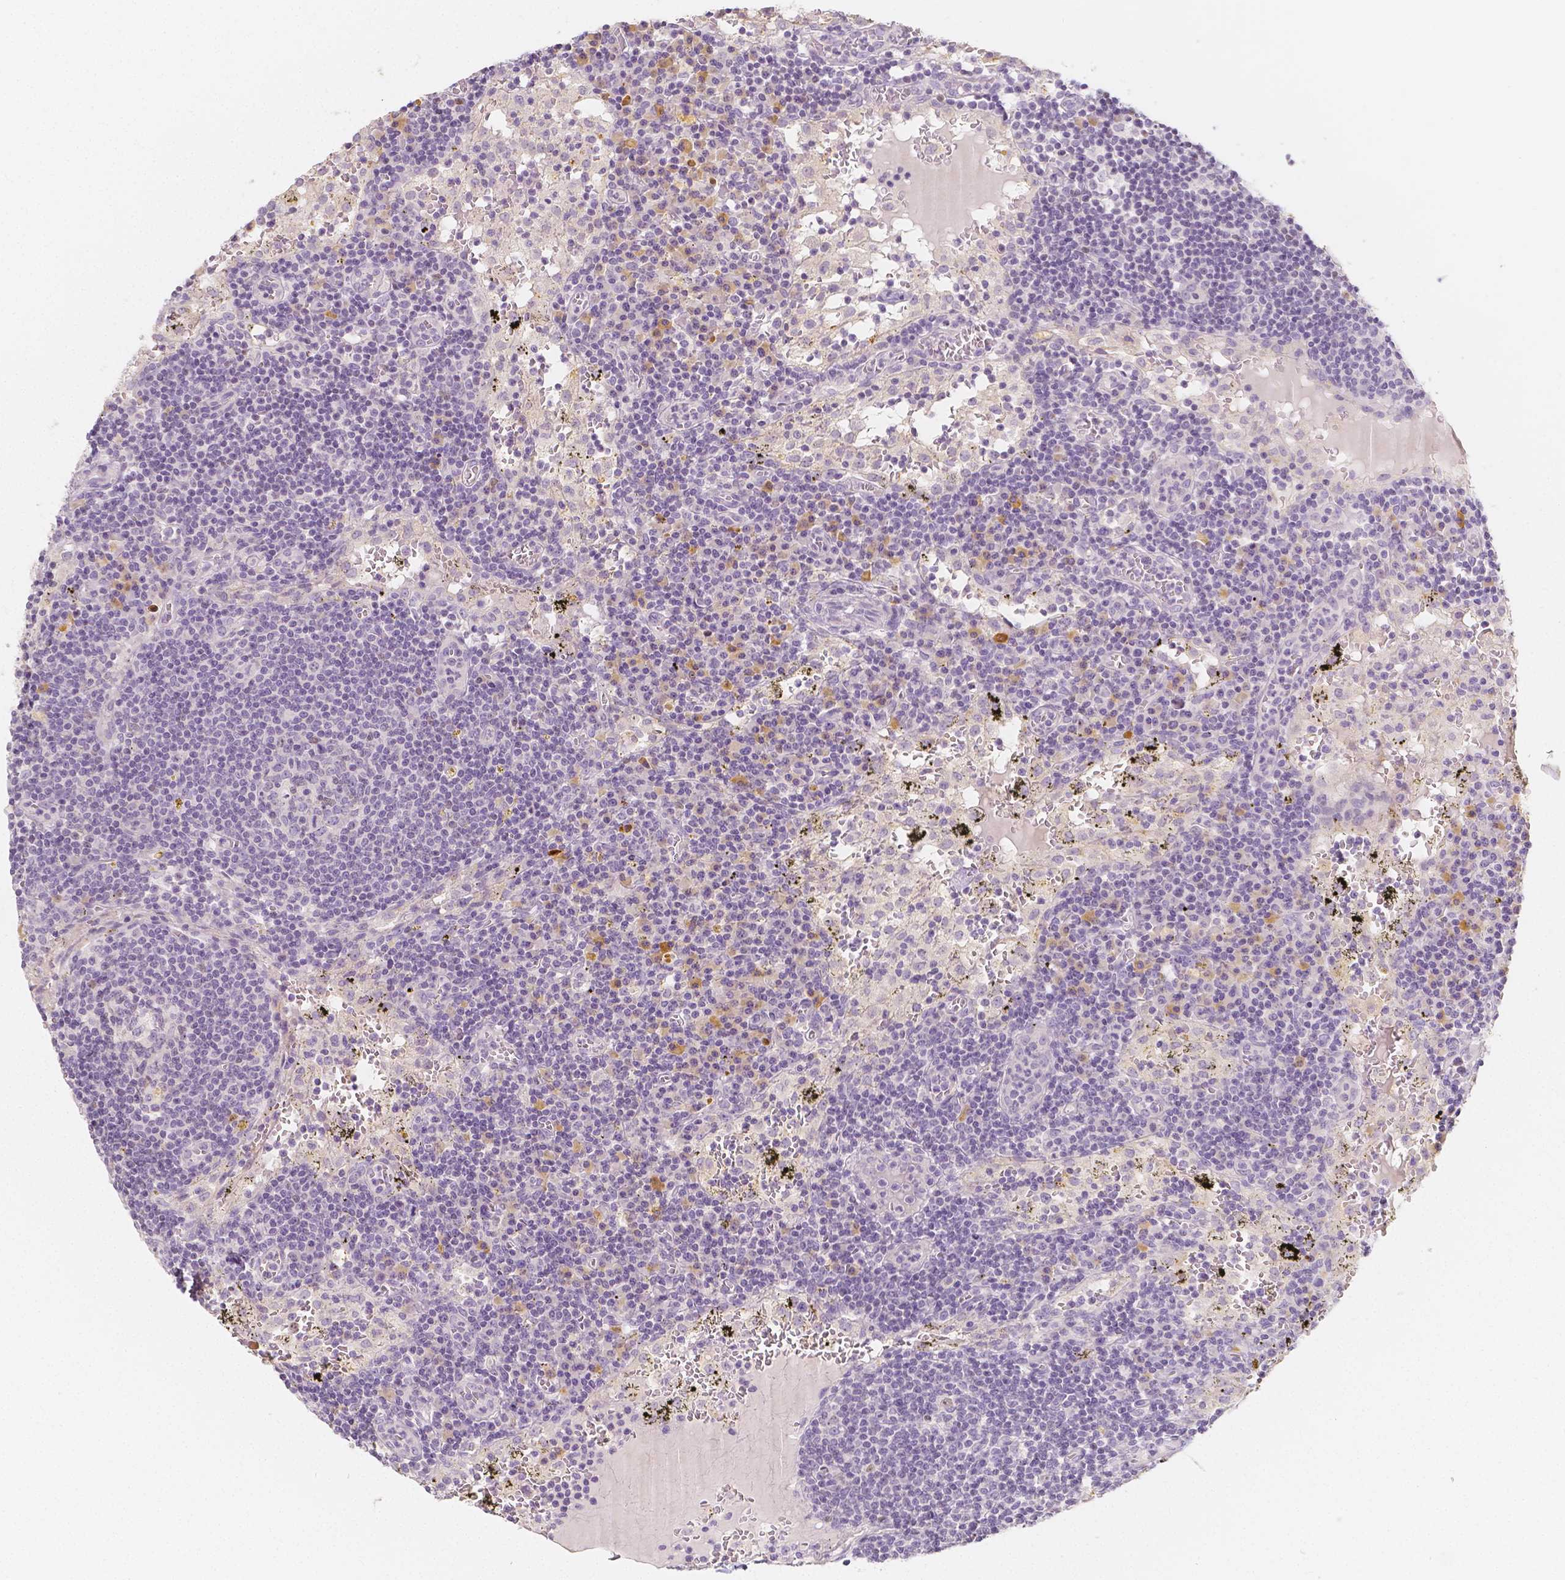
{"staining": {"intensity": "negative", "quantity": "none", "location": "none"}, "tissue": "lymph node", "cell_type": "Germinal center cells", "image_type": "normal", "snomed": [{"axis": "morphology", "description": "Normal tissue, NOS"}, {"axis": "topography", "description": "Lymph node"}], "caption": "Germinal center cells show no significant protein staining in benign lymph node. The staining is performed using DAB (3,3'-diaminobenzidine) brown chromogen with nuclei counter-stained in using hematoxylin.", "gene": "BATF", "patient": {"sex": "male", "age": 62}}